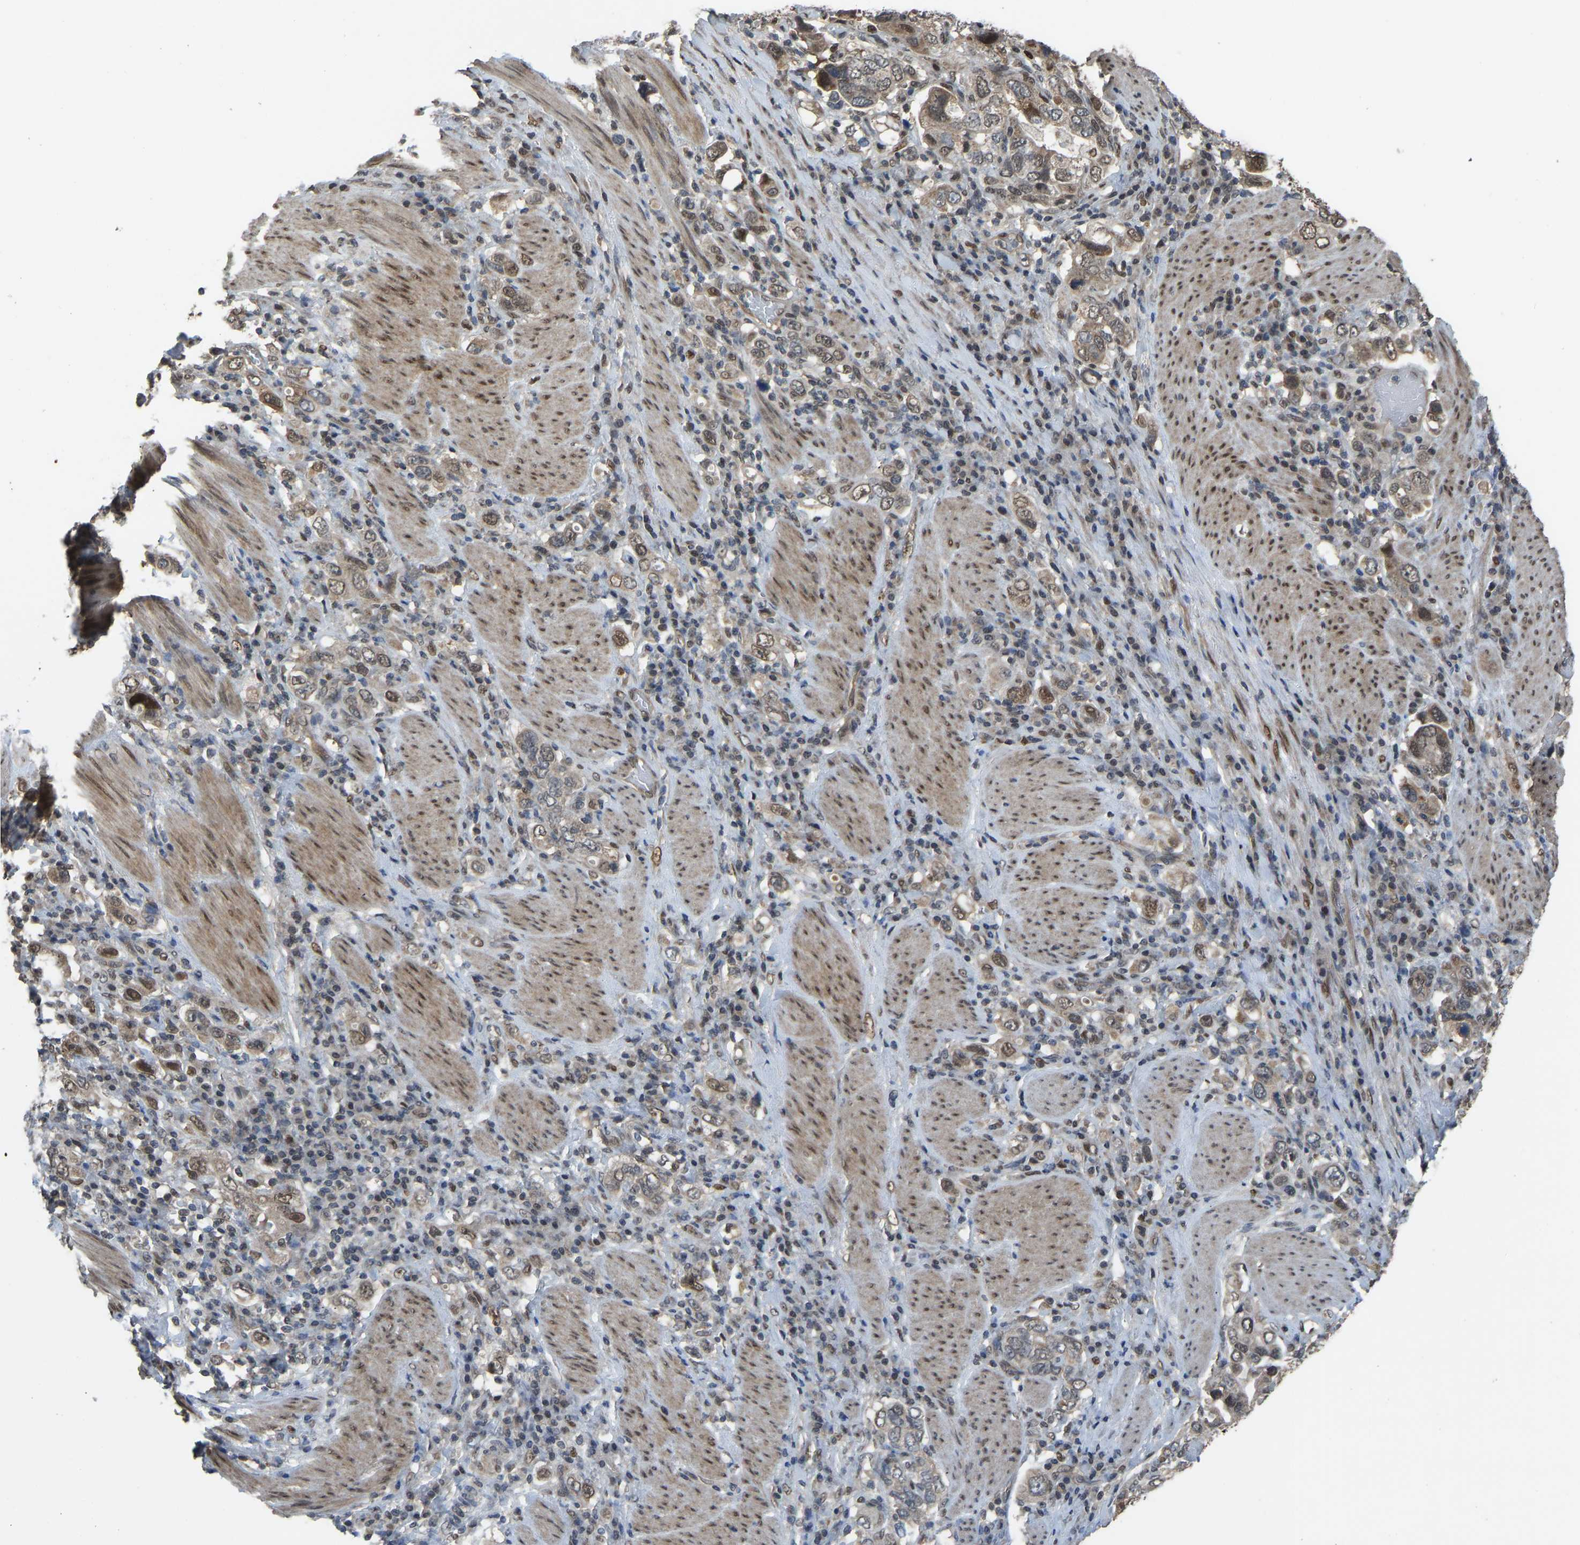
{"staining": {"intensity": "weak", "quantity": ">75%", "location": "nuclear"}, "tissue": "stomach cancer", "cell_type": "Tumor cells", "image_type": "cancer", "snomed": [{"axis": "morphology", "description": "Adenocarcinoma, NOS"}, {"axis": "topography", "description": "Stomach, upper"}], "caption": "IHC micrograph of stomach cancer (adenocarcinoma) stained for a protein (brown), which displays low levels of weak nuclear positivity in approximately >75% of tumor cells.", "gene": "KPNA6", "patient": {"sex": "male", "age": 62}}